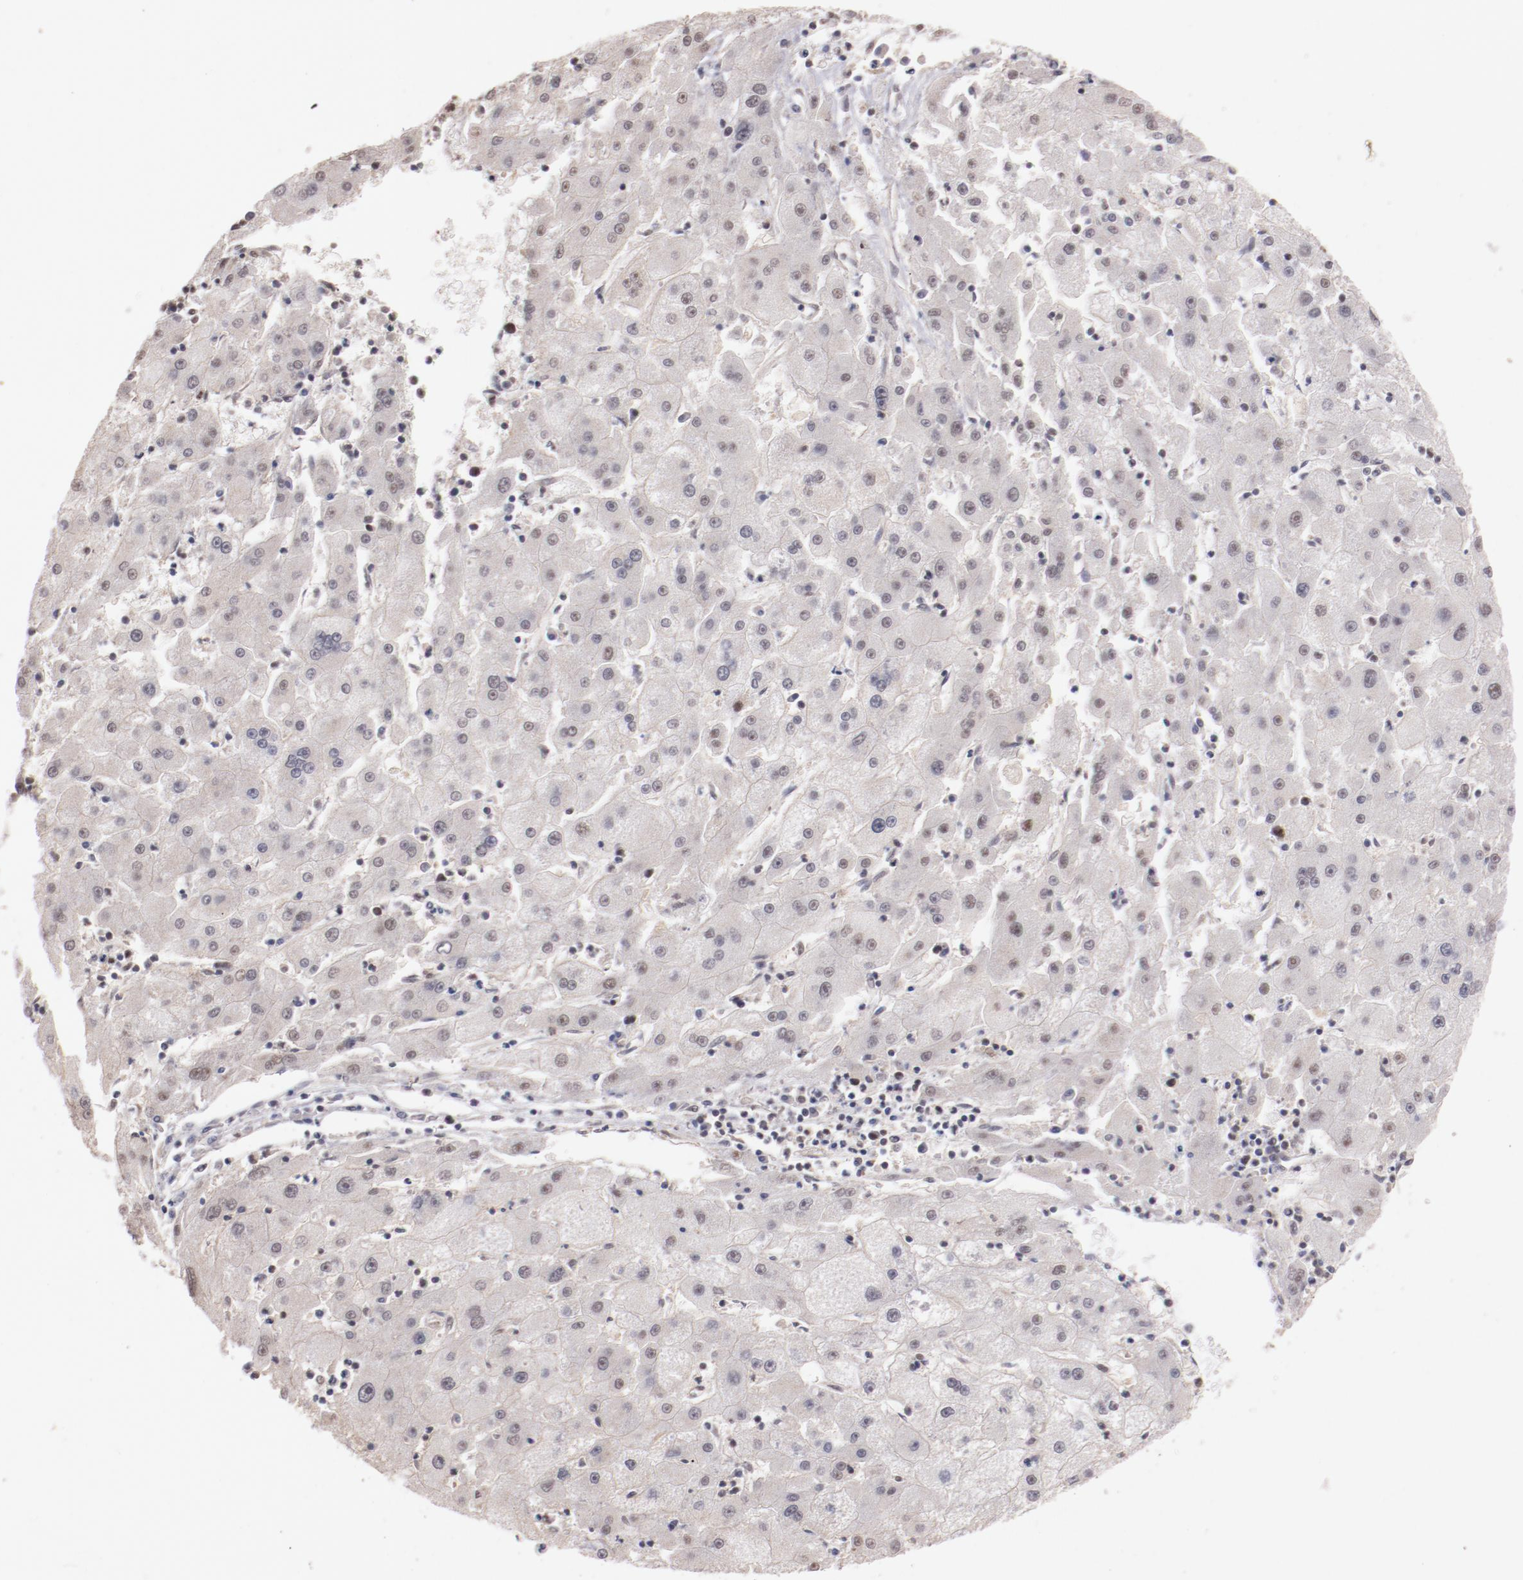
{"staining": {"intensity": "weak", "quantity": "<25%", "location": "nuclear"}, "tissue": "liver cancer", "cell_type": "Tumor cells", "image_type": "cancer", "snomed": [{"axis": "morphology", "description": "Carcinoma, Hepatocellular, NOS"}, {"axis": "topography", "description": "Liver"}], "caption": "This is a photomicrograph of IHC staining of liver cancer (hepatocellular carcinoma), which shows no positivity in tumor cells.", "gene": "STAG2", "patient": {"sex": "male", "age": 72}}